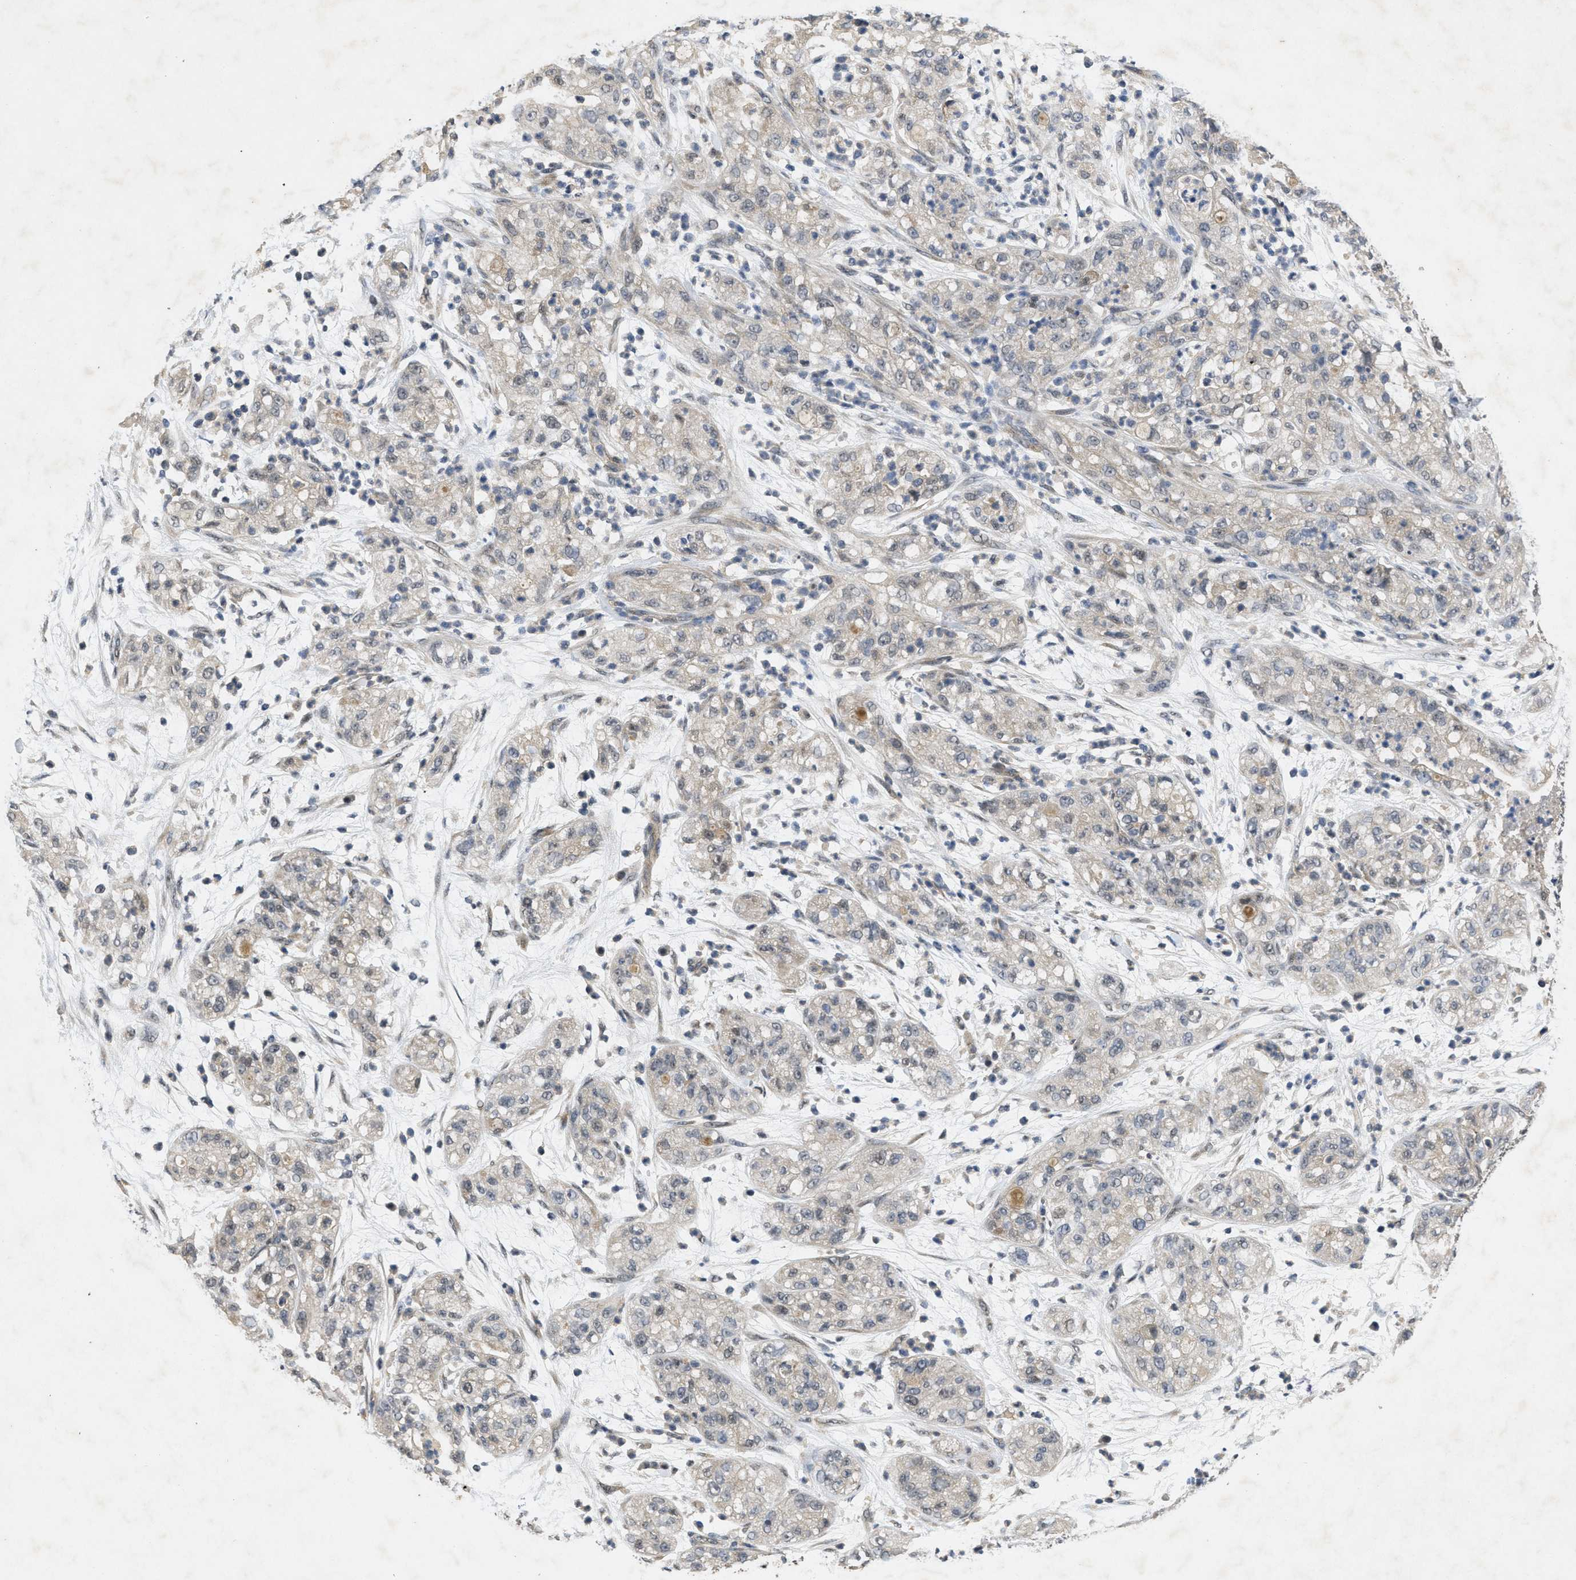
{"staining": {"intensity": "negative", "quantity": "none", "location": "none"}, "tissue": "pancreatic cancer", "cell_type": "Tumor cells", "image_type": "cancer", "snomed": [{"axis": "morphology", "description": "Adenocarcinoma, NOS"}, {"axis": "topography", "description": "Pancreas"}], "caption": "Immunohistochemical staining of pancreatic cancer (adenocarcinoma) demonstrates no significant staining in tumor cells.", "gene": "PAPOLG", "patient": {"sex": "female", "age": 78}}